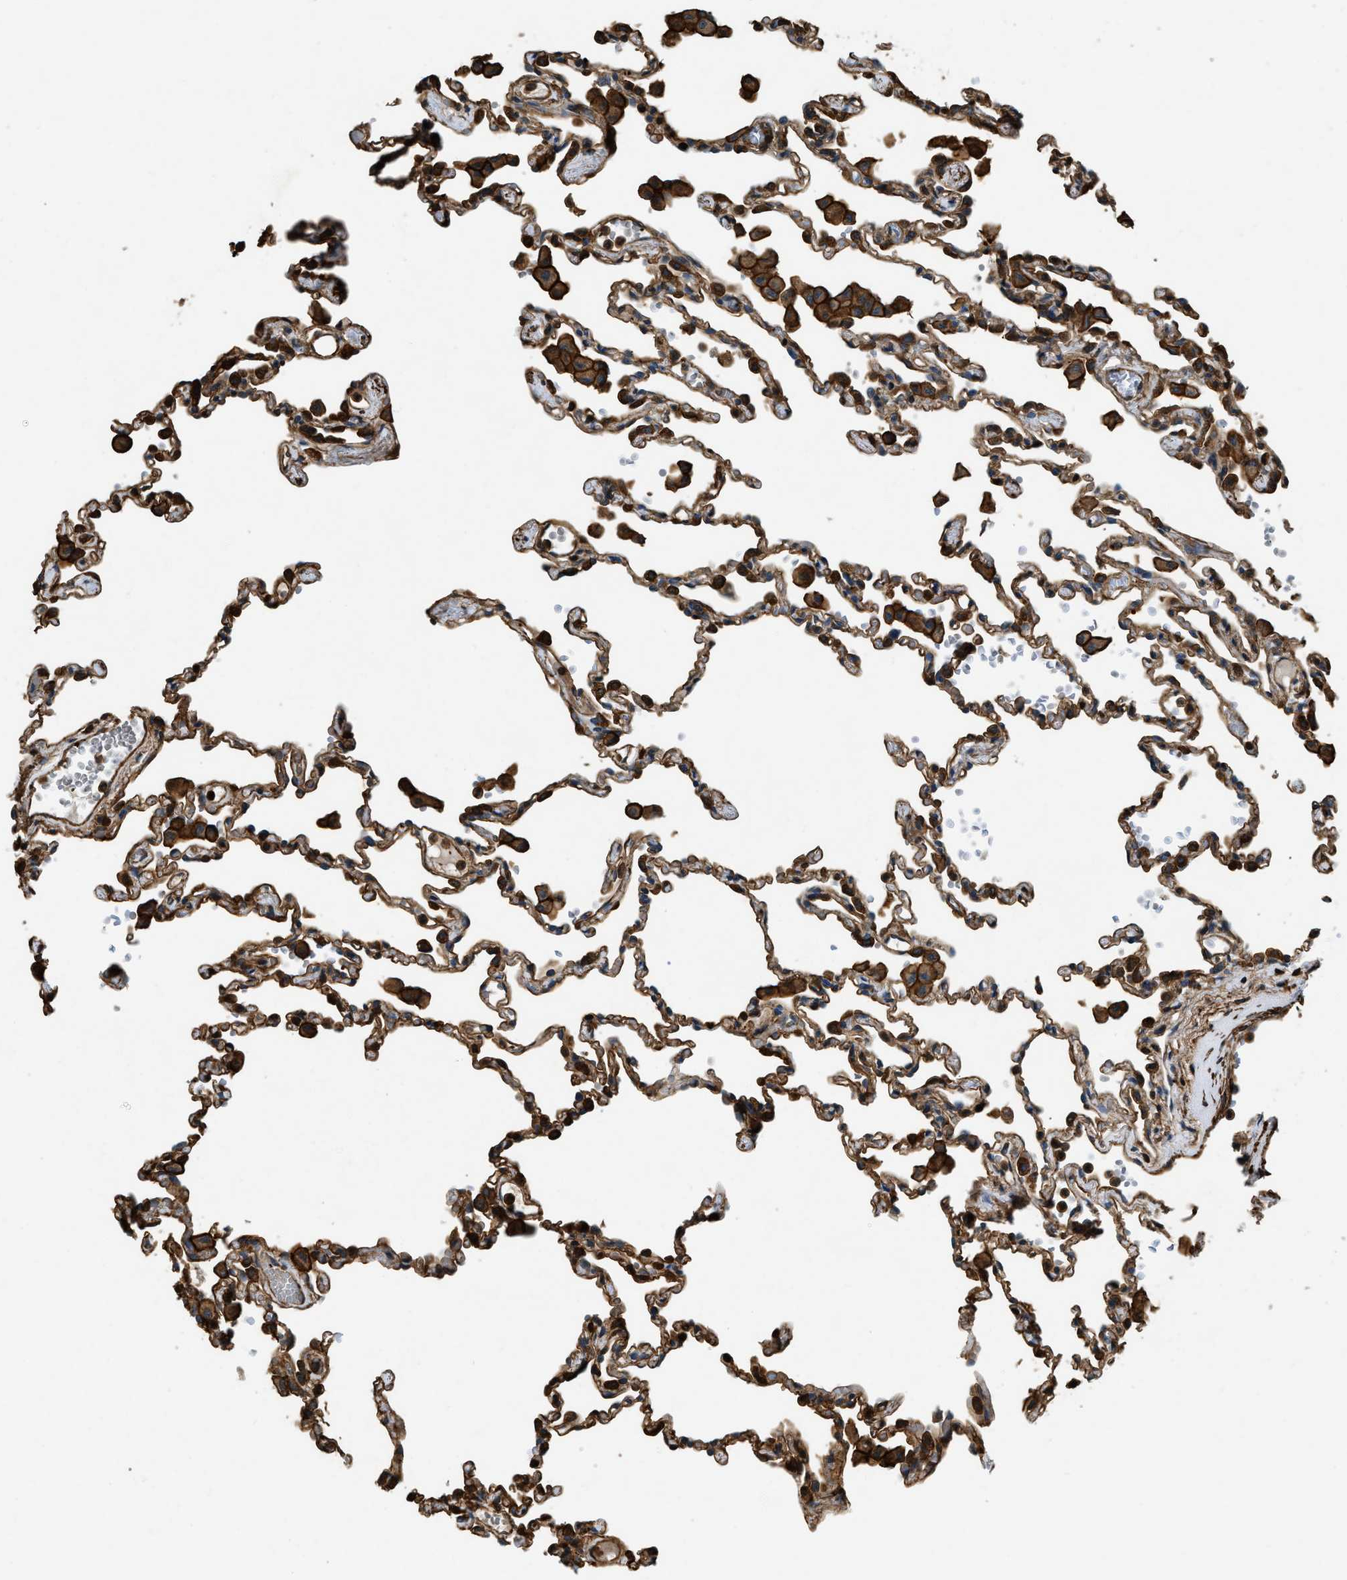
{"staining": {"intensity": "moderate", "quantity": ">75%", "location": "cytoplasmic/membranous,nuclear"}, "tissue": "lung", "cell_type": "Alveolar cells", "image_type": "normal", "snomed": [{"axis": "morphology", "description": "Normal tissue, NOS"}, {"axis": "topography", "description": "Bronchus"}, {"axis": "topography", "description": "Lung"}], "caption": "Alveolar cells reveal moderate cytoplasmic/membranous,nuclear positivity in about >75% of cells in unremarkable lung. The staining is performed using DAB brown chromogen to label protein expression. The nuclei are counter-stained blue using hematoxylin.", "gene": "YARS1", "patient": {"sex": "female", "age": 49}}